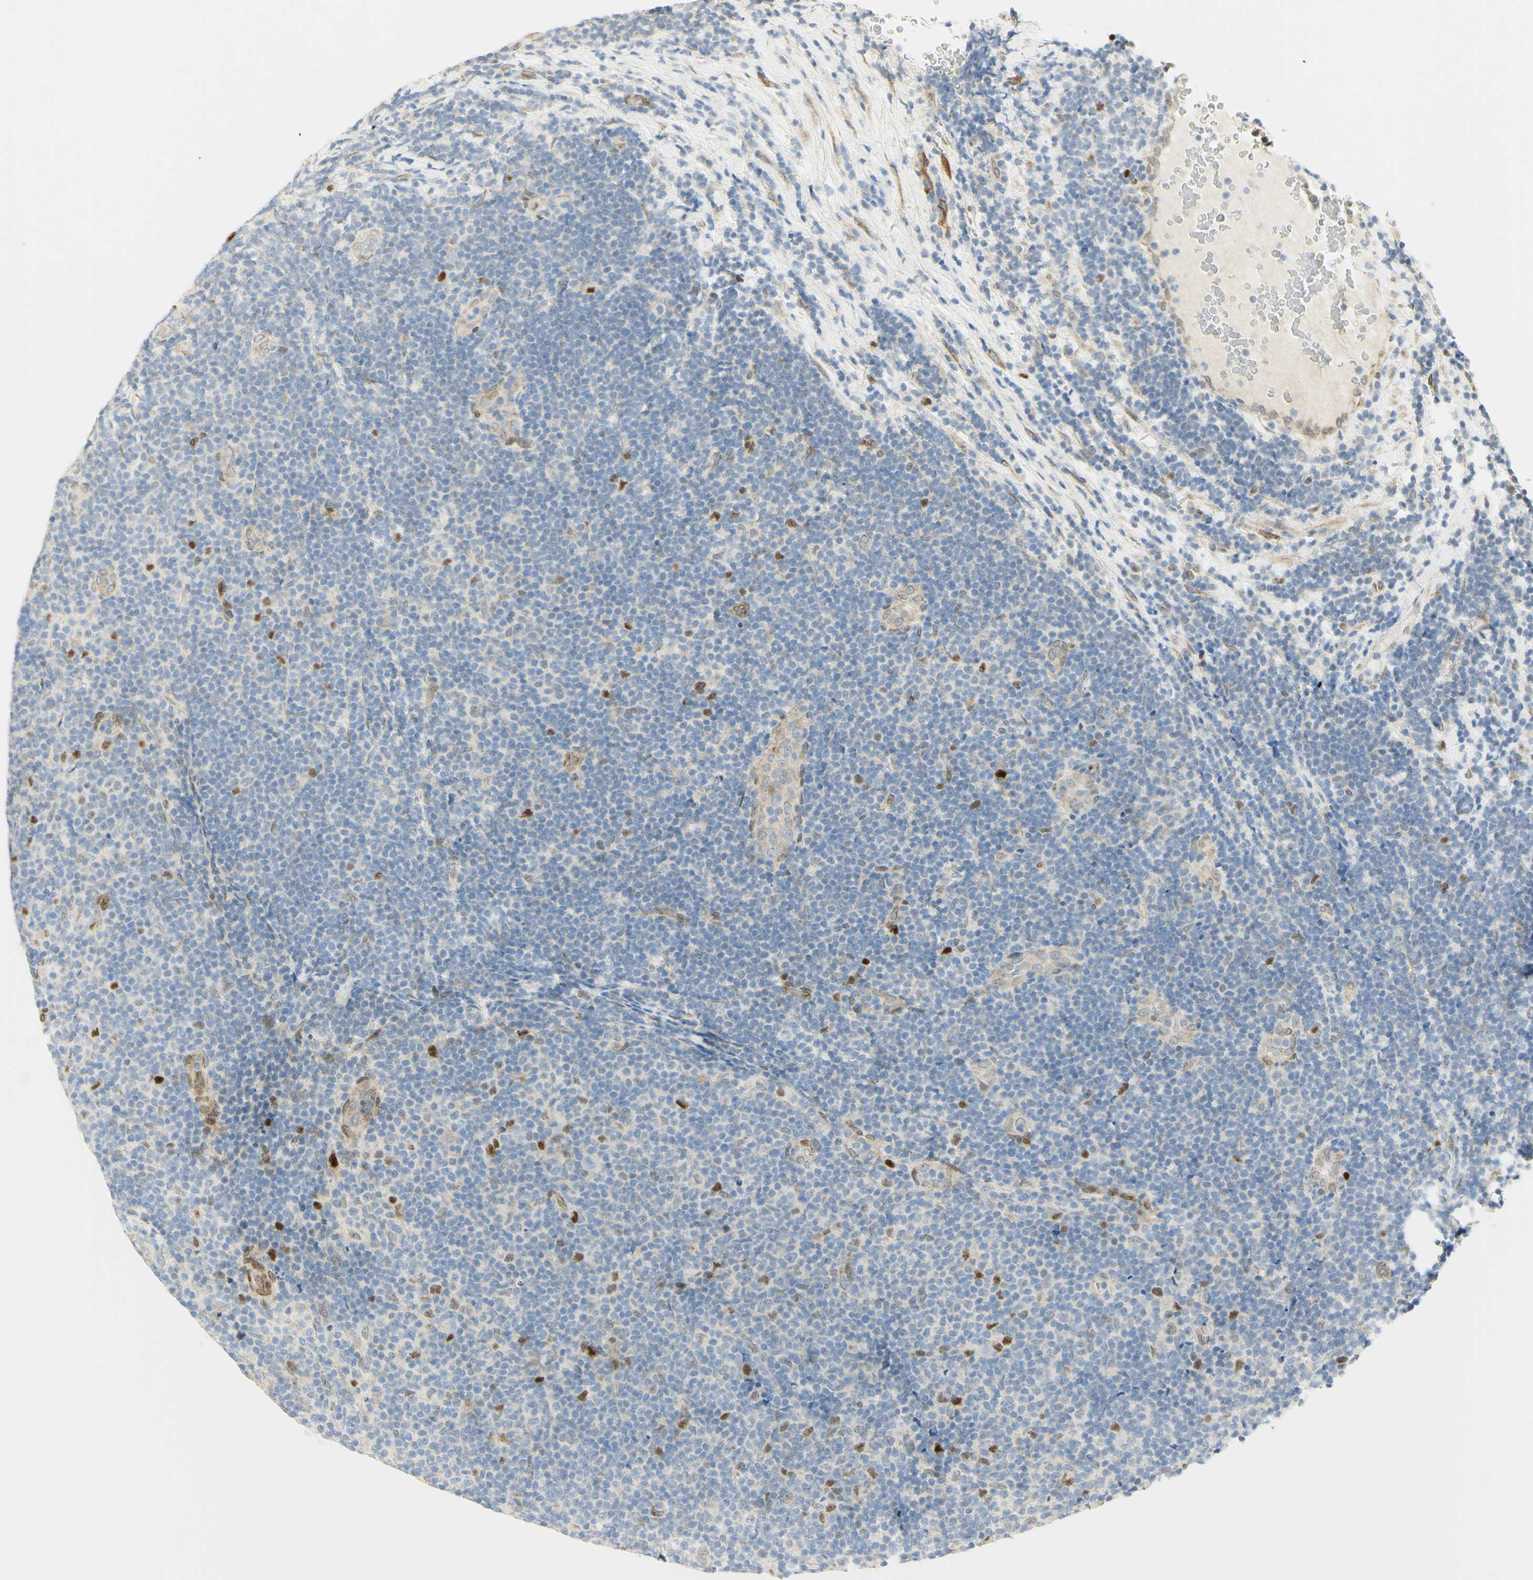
{"staining": {"intensity": "strong", "quantity": "<25%", "location": "nuclear"}, "tissue": "lymphoma", "cell_type": "Tumor cells", "image_type": "cancer", "snomed": [{"axis": "morphology", "description": "Malignant lymphoma, non-Hodgkin's type, Low grade"}, {"axis": "topography", "description": "Lymph node"}], "caption": "Protein expression analysis of human malignant lymphoma, non-Hodgkin's type (low-grade) reveals strong nuclear expression in approximately <25% of tumor cells.", "gene": "E2F1", "patient": {"sex": "male", "age": 83}}